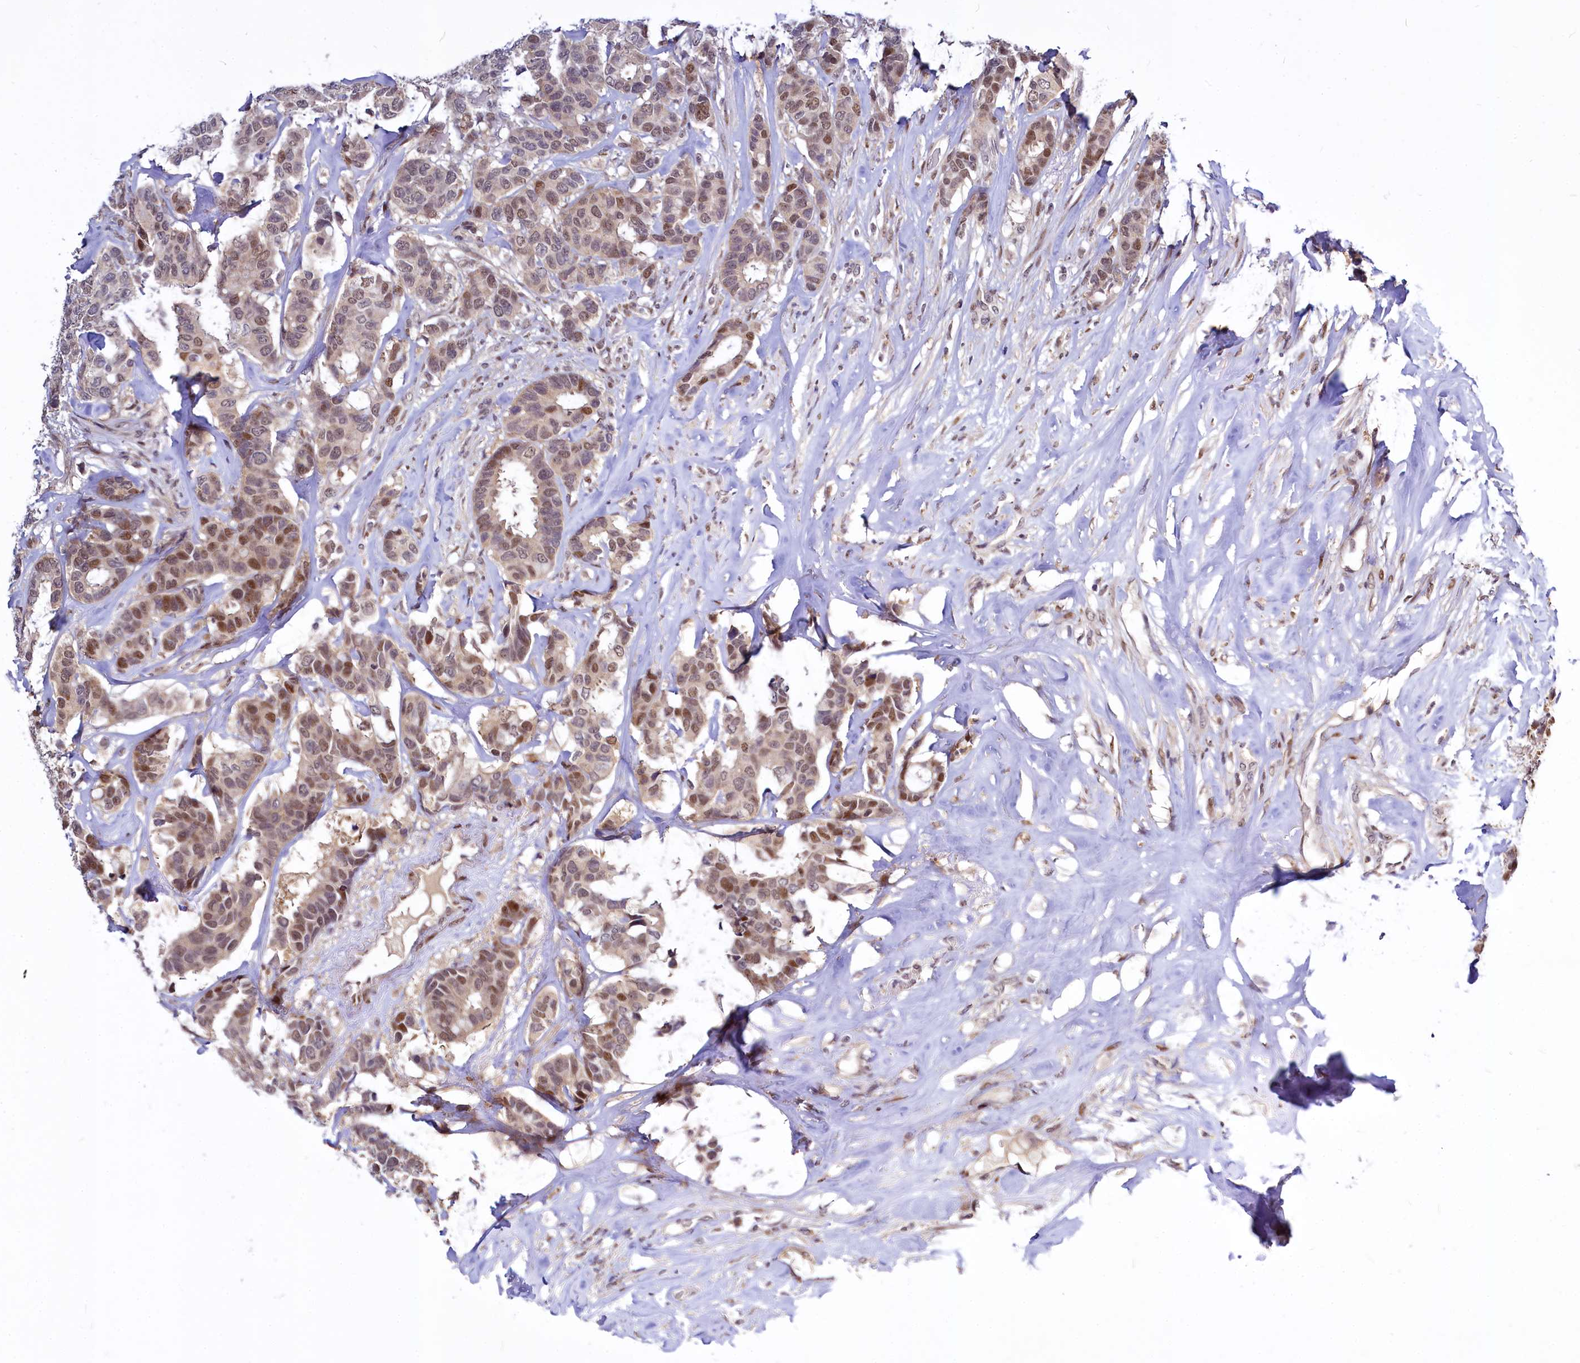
{"staining": {"intensity": "moderate", "quantity": ">75%", "location": "nuclear"}, "tissue": "breast cancer", "cell_type": "Tumor cells", "image_type": "cancer", "snomed": [{"axis": "morphology", "description": "Duct carcinoma"}, {"axis": "topography", "description": "Breast"}], "caption": "A photomicrograph of human breast intraductal carcinoma stained for a protein reveals moderate nuclear brown staining in tumor cells.", "gene": "MAML2", "patient": {"sex": "female", "age": 87}}